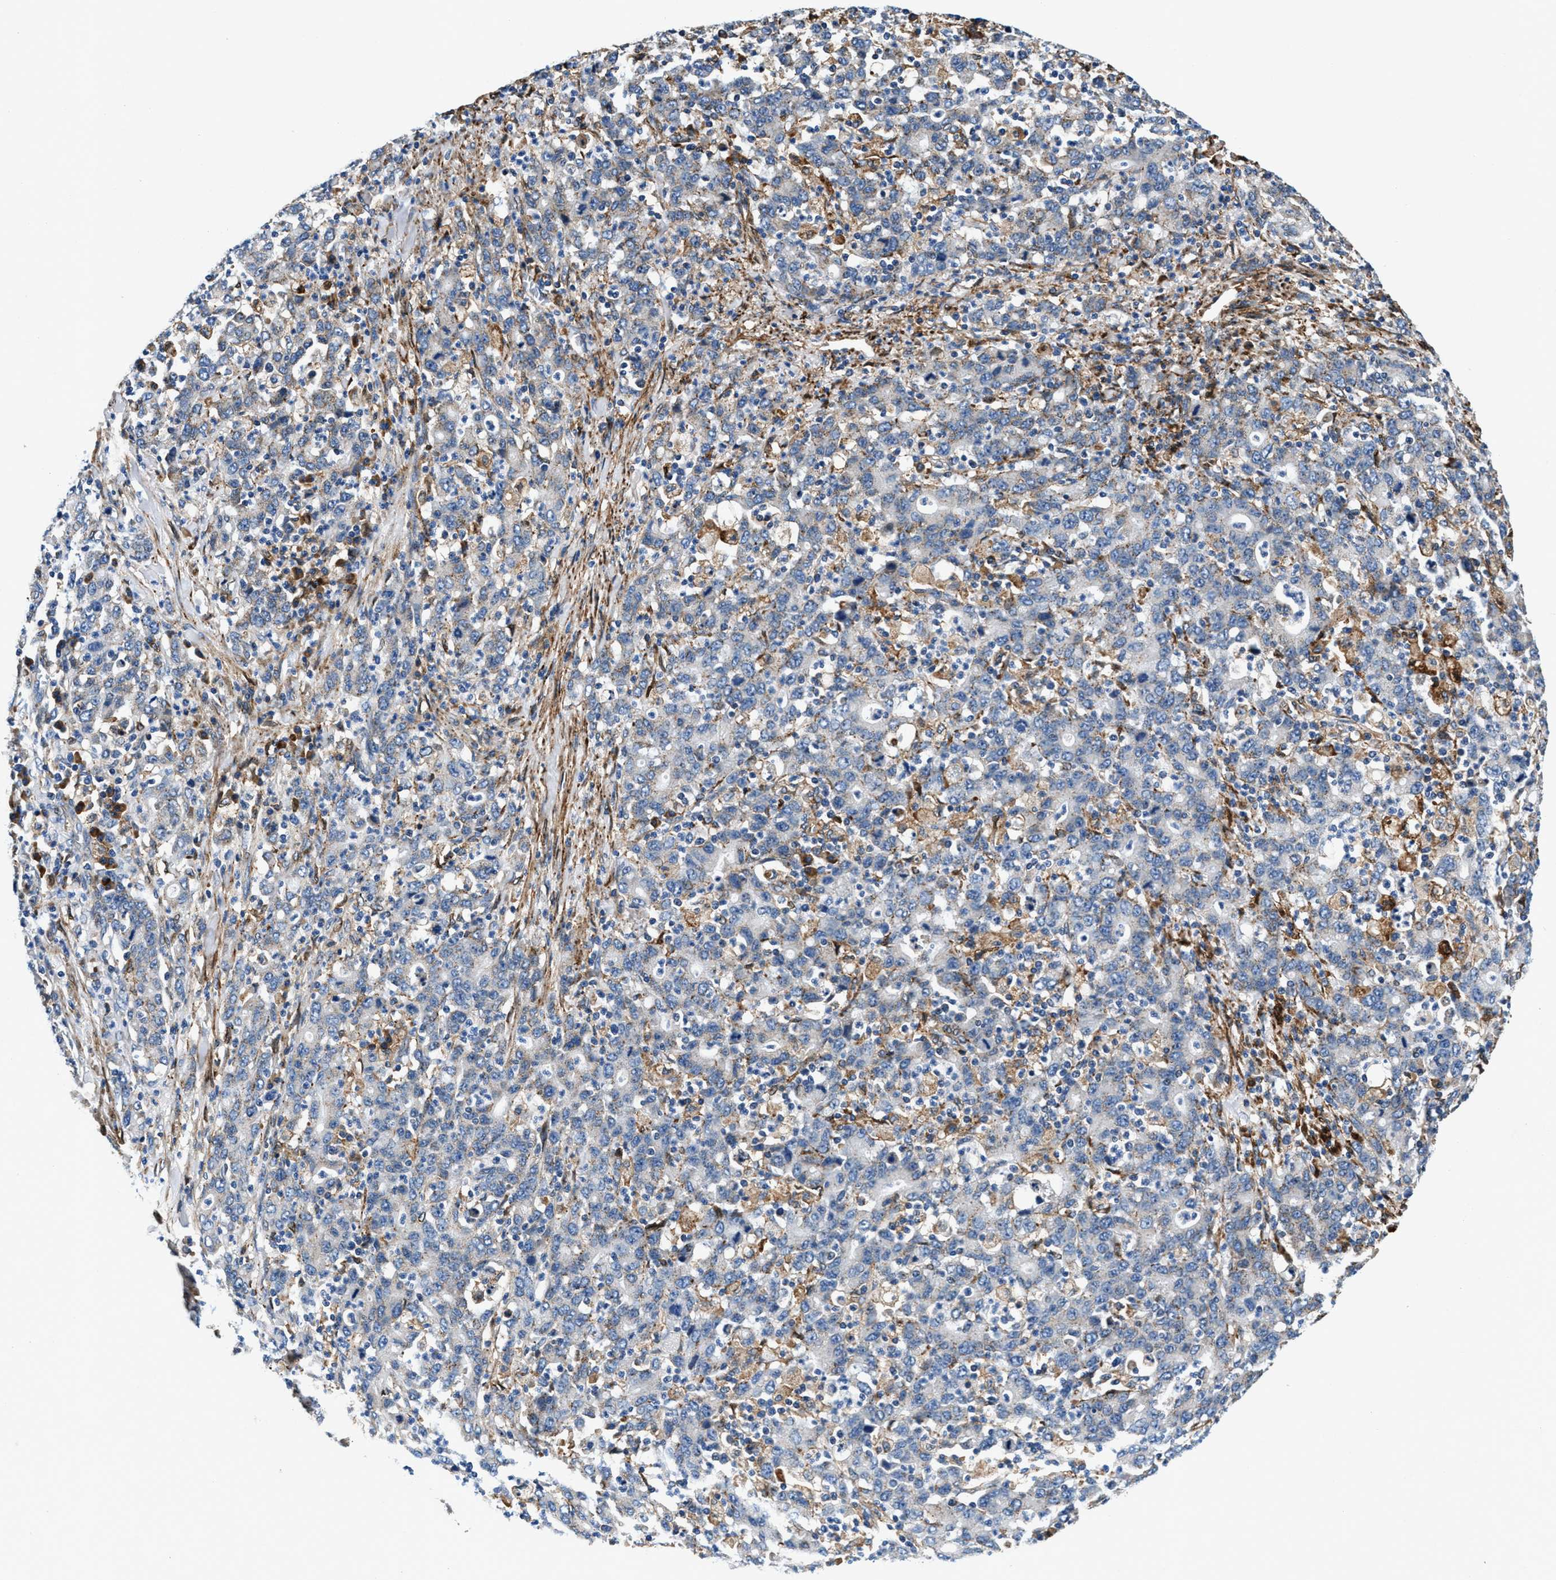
{"staining": {"intensity": "negative", "quantity": "none", "location": "none"}, "tissue": "stomach cancer", "cell_type": "Tumor cells", "image_type": "cancer", "snomed": [{"axis": "morphology", "description": "Adenocarcinoma, NOS"}, {"axis": "topography", "description": "Stomach, upper"}], "caption": "Immunohistochemistry (IHC) micrograph of adenocarcinoma (stomach) stained for a protein (brown), which exhibits no positivity in tumor cells. Brightfield microscopy of IHC stained with DAB (3,3'-diaminobenzidine) (brown) and hematoxylin (blue), captured at high magnification.", "gene": "SLFN11", "patient": {"sex": "male", "age": 69}}